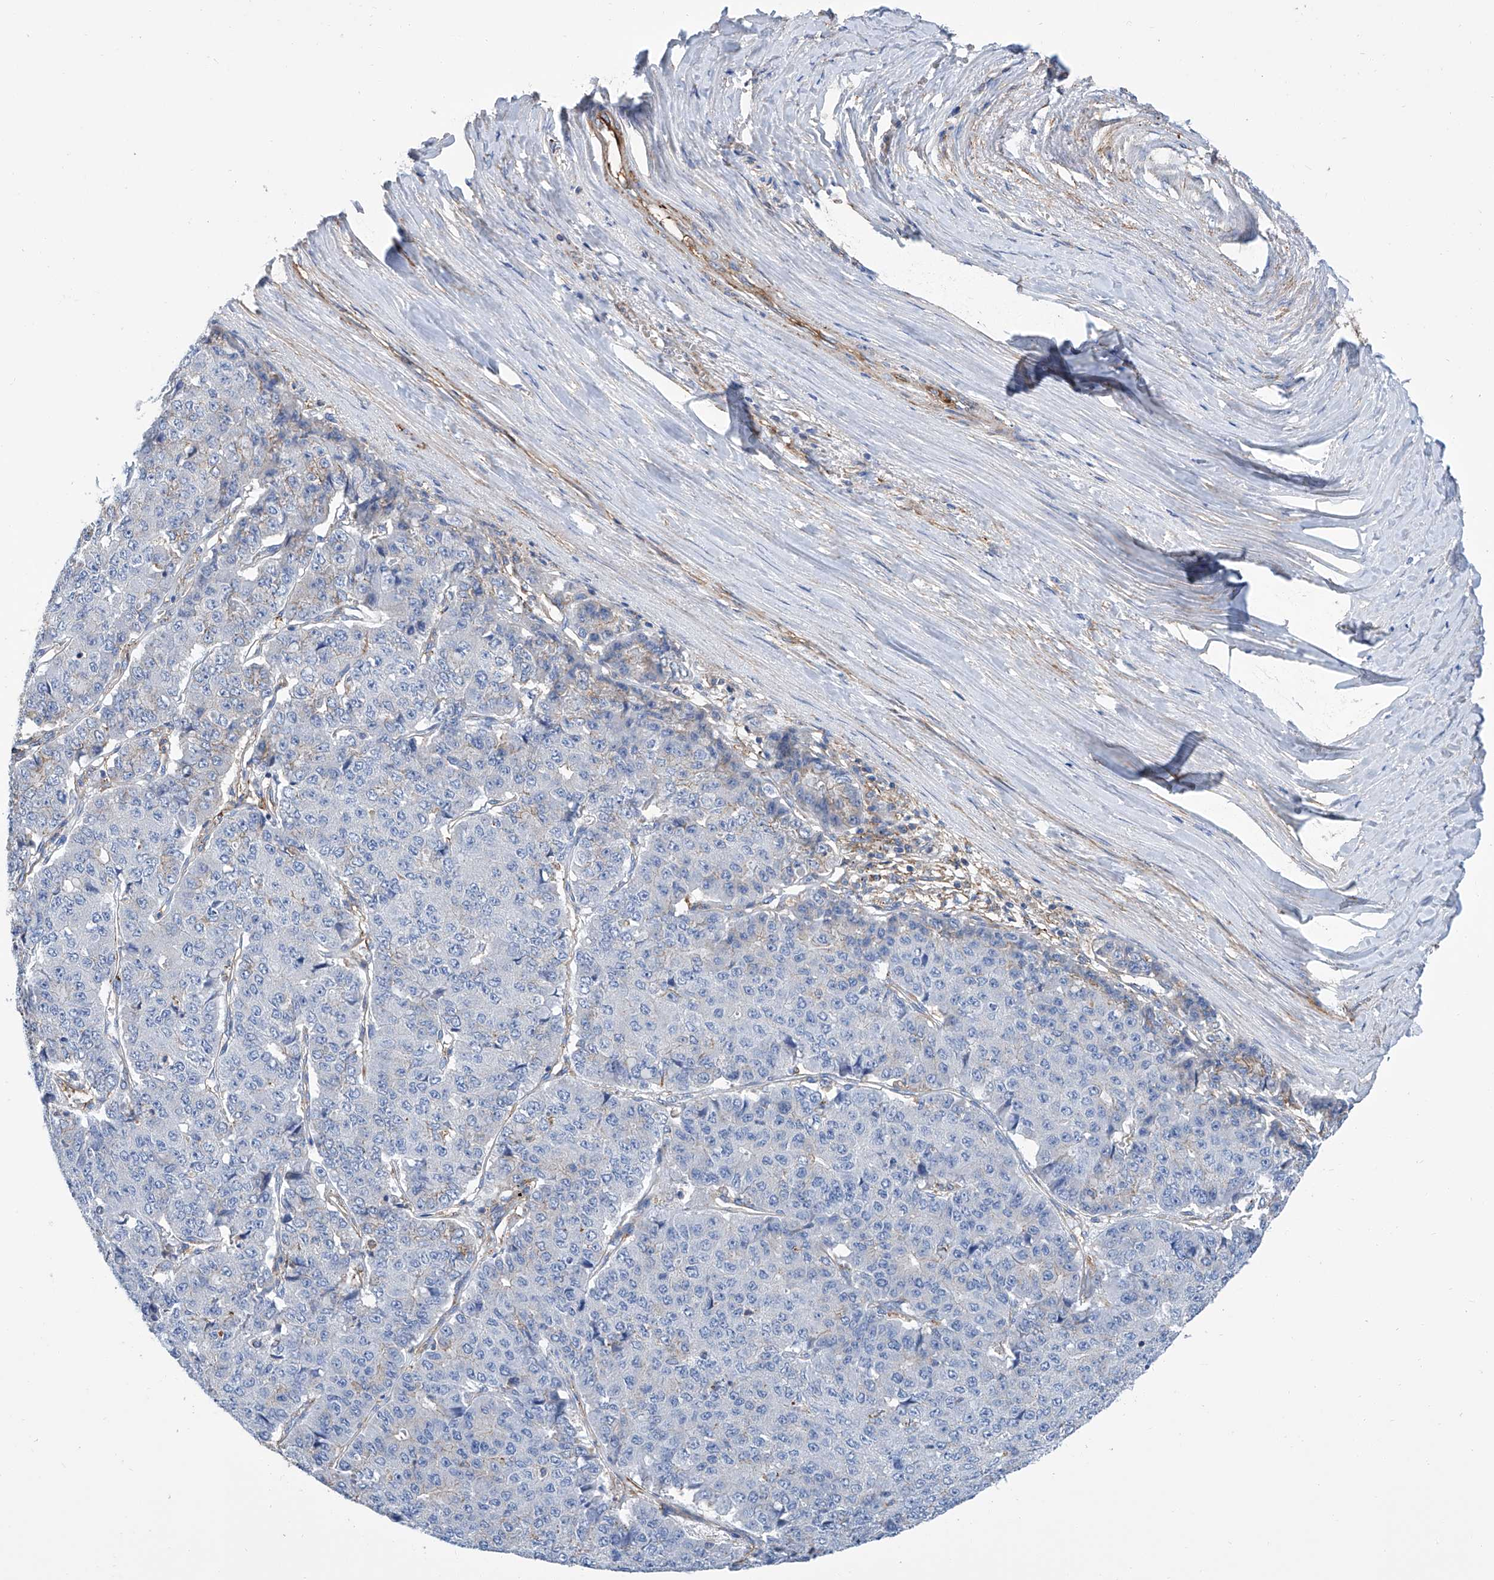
{"staining": {"intensity": "negative", "quantity": "none", "location": "none"}, "tissue": "pancreatic cancer", "cell_type": "Tumor cells", "image_type": "cancer", "snomed": [{"axis": "morphology", "description": "Adenocarcinoma, NOS"}, {"axis": "topography", "description": "Pancreas"}], "caption": "IHC photomicrograph of neoplastic tissue: adenocarcinoma (pancreatic) stained with DAB displays no significant protein staining in tumor cells.", "gene": "GPT", "patient": {"sex": "male", "age": 50}}